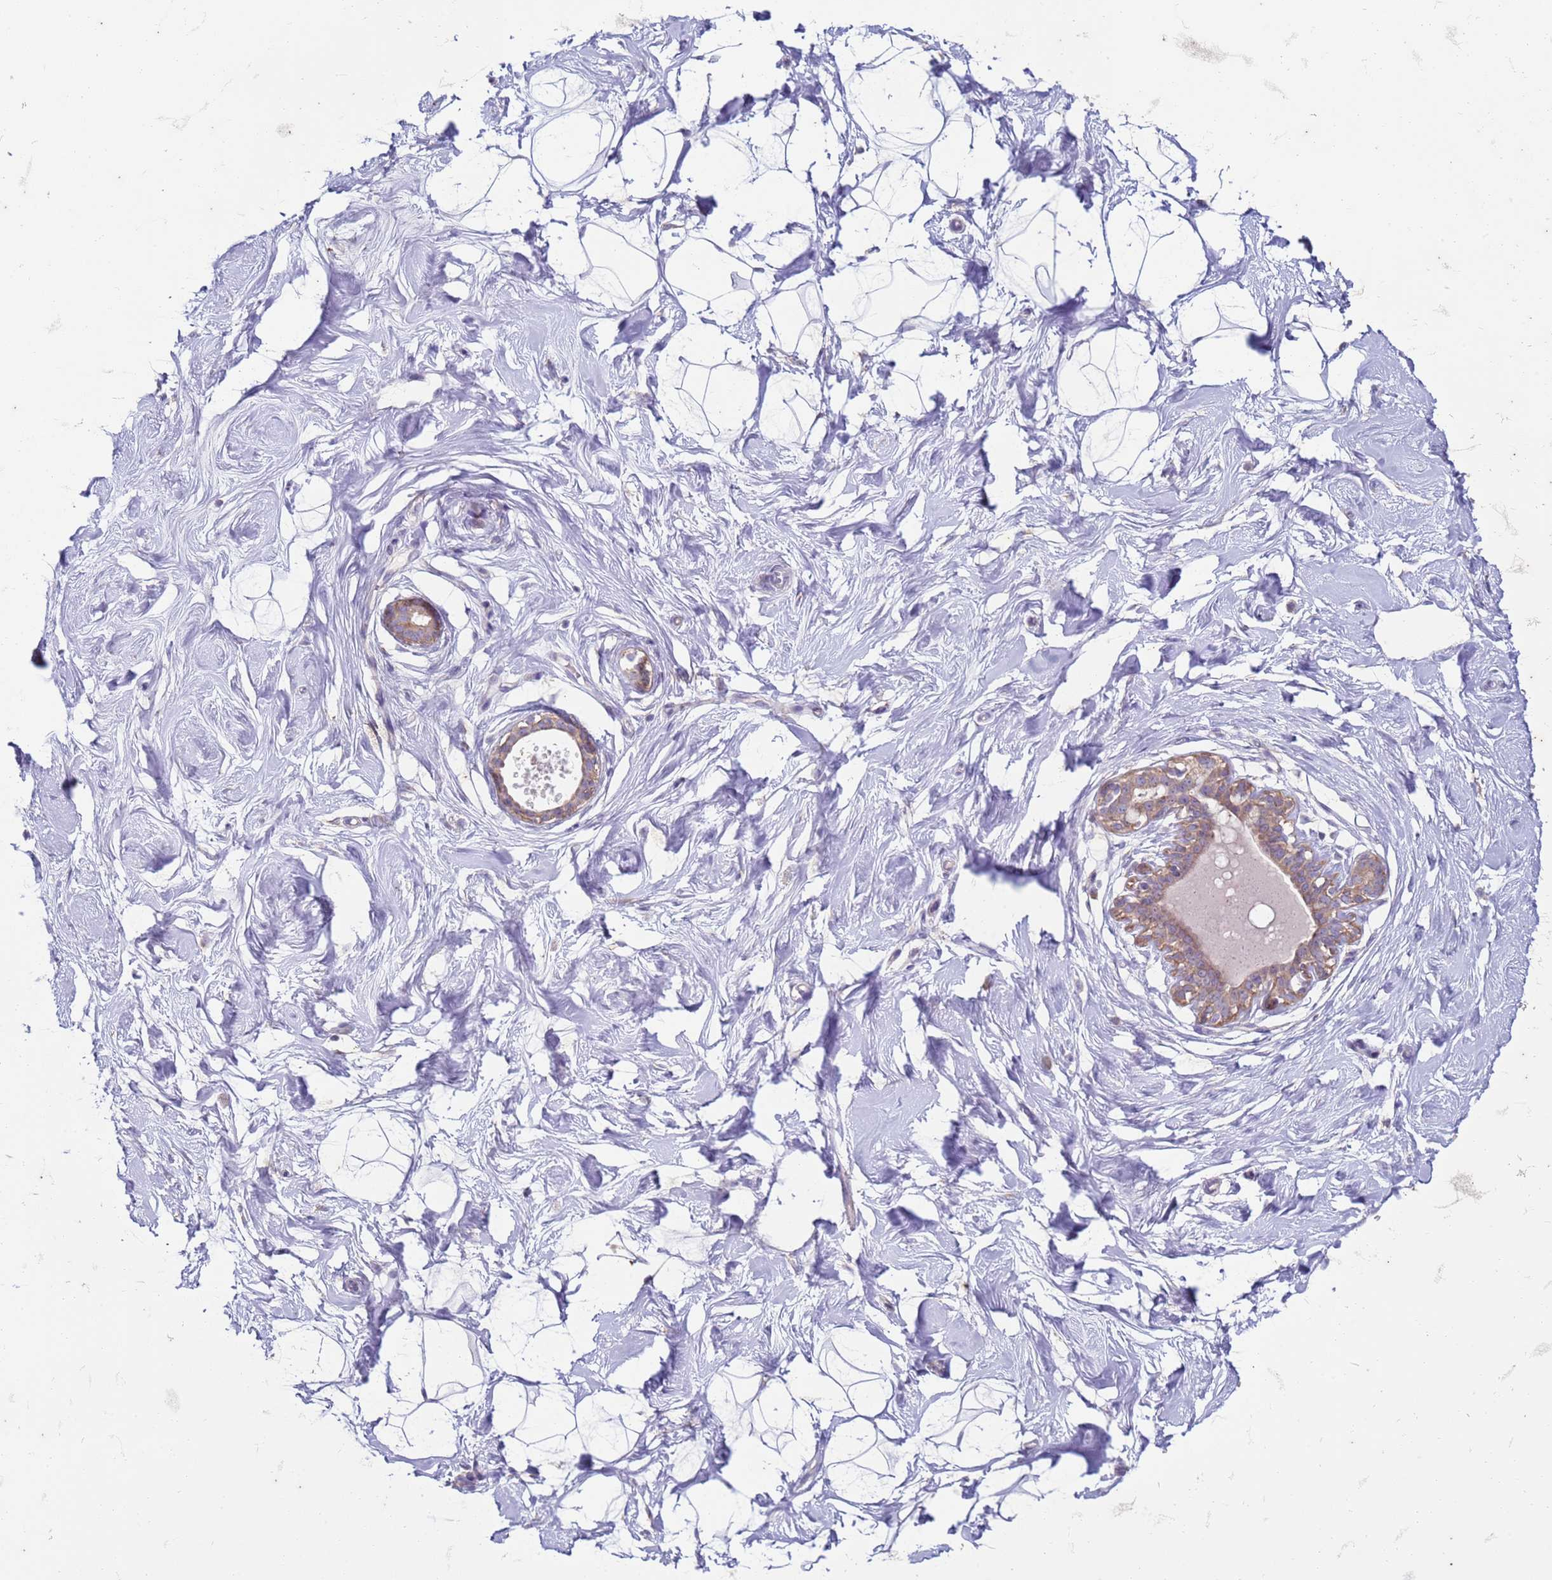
{"staining": {"intensity": "negative", "quantity": "none", "location": "none"}, "tissue": "breast", "cell_type": "Adipocytes", "image_type": "normal", "snomed": [{"axis": "morphology", "description": "Normal tissue, NOS"}, {"axis": "morphology", "description": "Adenoma, NOS"}, {"axis": "topography", "description": "Breast"}], "caption": "Immunohistochemical staining of normal human breast exhibits no significant positivity in adipocytes. Brightfield microscopy of IHC stained with DAB (brown) and hematoxylin (blue), captured at high magnification.", "gene": "SUCO", "patient": {"sex": "female", "age": 23}}